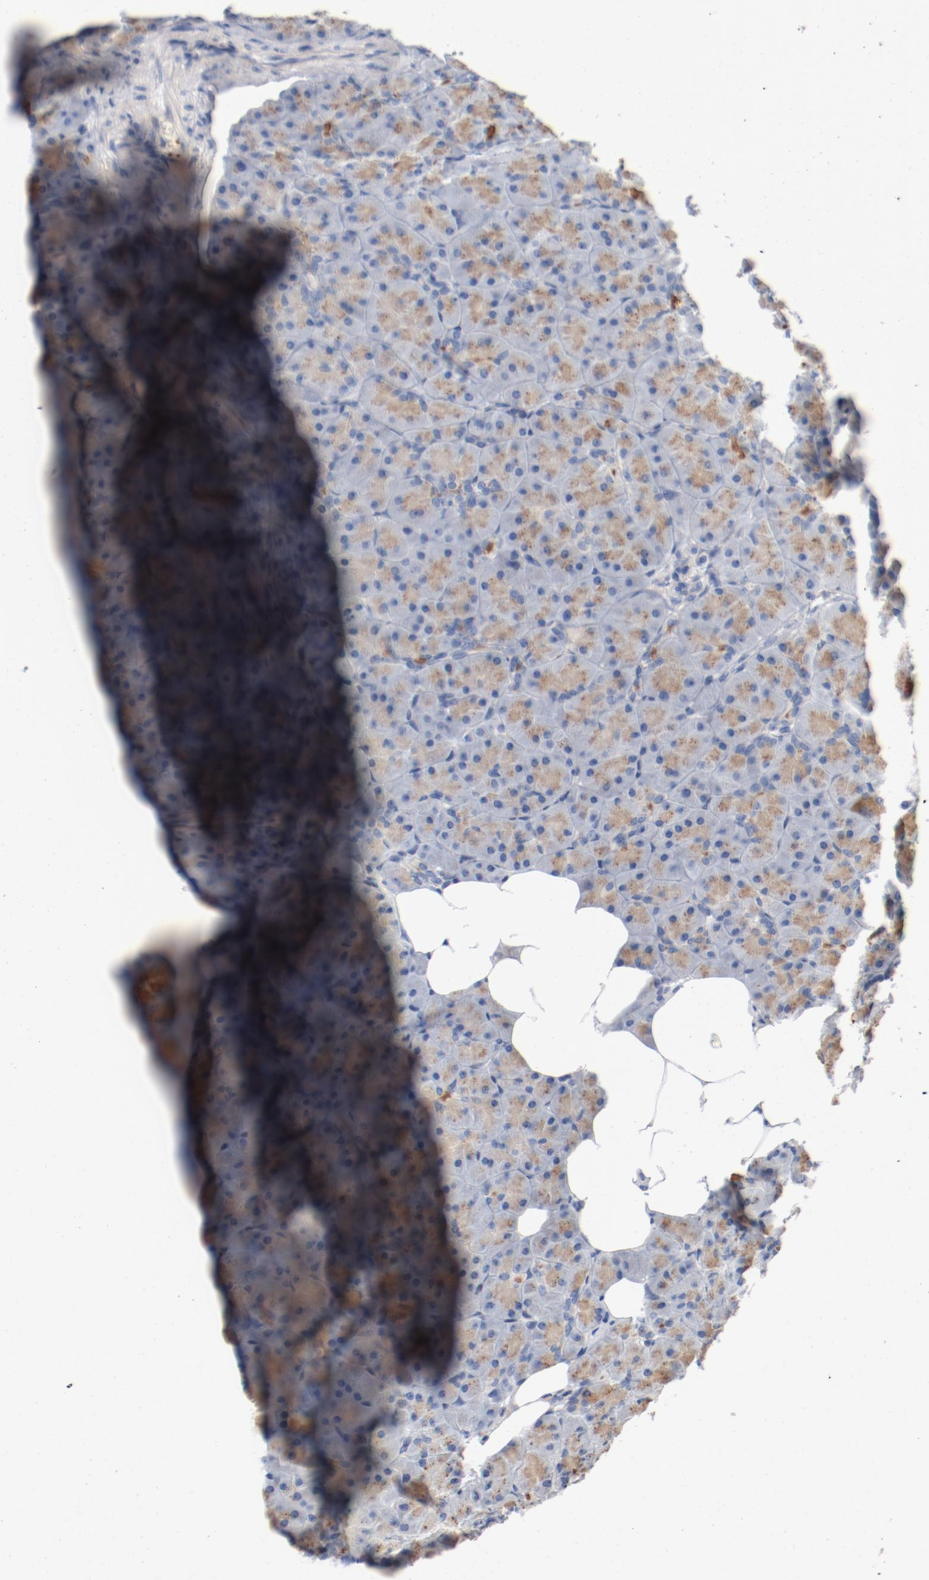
{"staining": {"intensity": "weak", "quantity": ">75%", "location": "cytoplasmic/membranous"}, "tissue": "pancreas", "cell_type": "Exocrine glandular cells", "image_type": "normal", "snomed": [{"axis": "morphology", "description": "Normal tissue, NOS"}, {"axis": "topography", "description": "Pancreas"}], "caption": "IHC of benign human pancreas reveals low levels of weak cytoplasmic/membranous expression in approximately >75% of exocrine glandular cells.", "gene": "PIM1", "patient": {"sex": "male", "age": 66}}